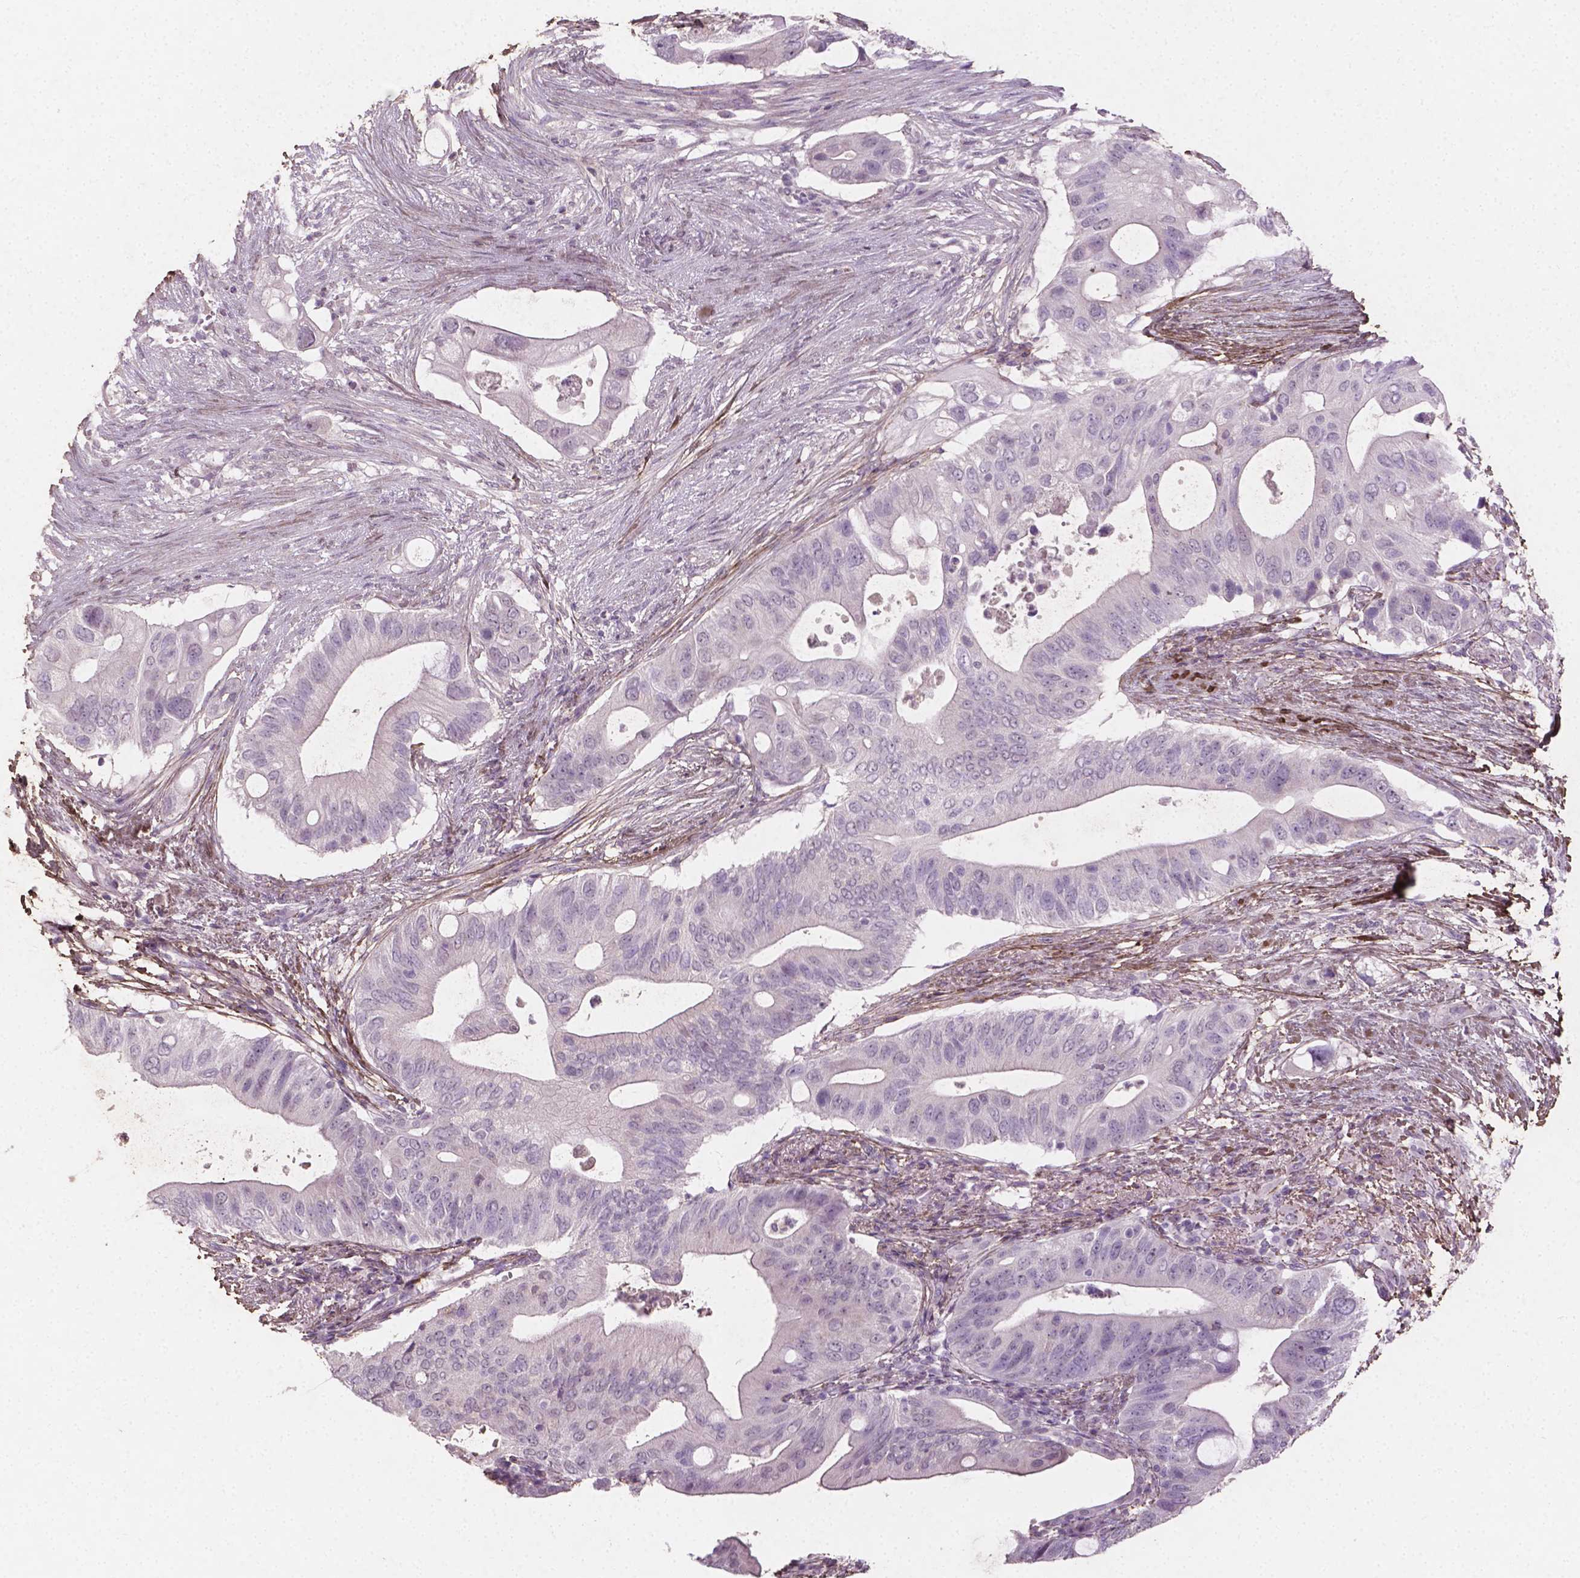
{"staining": {"intensity": "negative", "quantity": "none", "location": "none"}, "tissue": "pancreatic cancer", "cell_type": "Tumor cells", "image_type": "cancer", "snomed": [{"axis": "morphology", "description": "Adenocarcinoma, NOS"}, {"axis": "topography", "description": "Pancreas"}], "caption": "A histopathology image of human pancreatic adenocarcinoma is negative for staining in tumor cells.", "gene": "DLG2", "patient": {"sex": "female", "age": 72}}